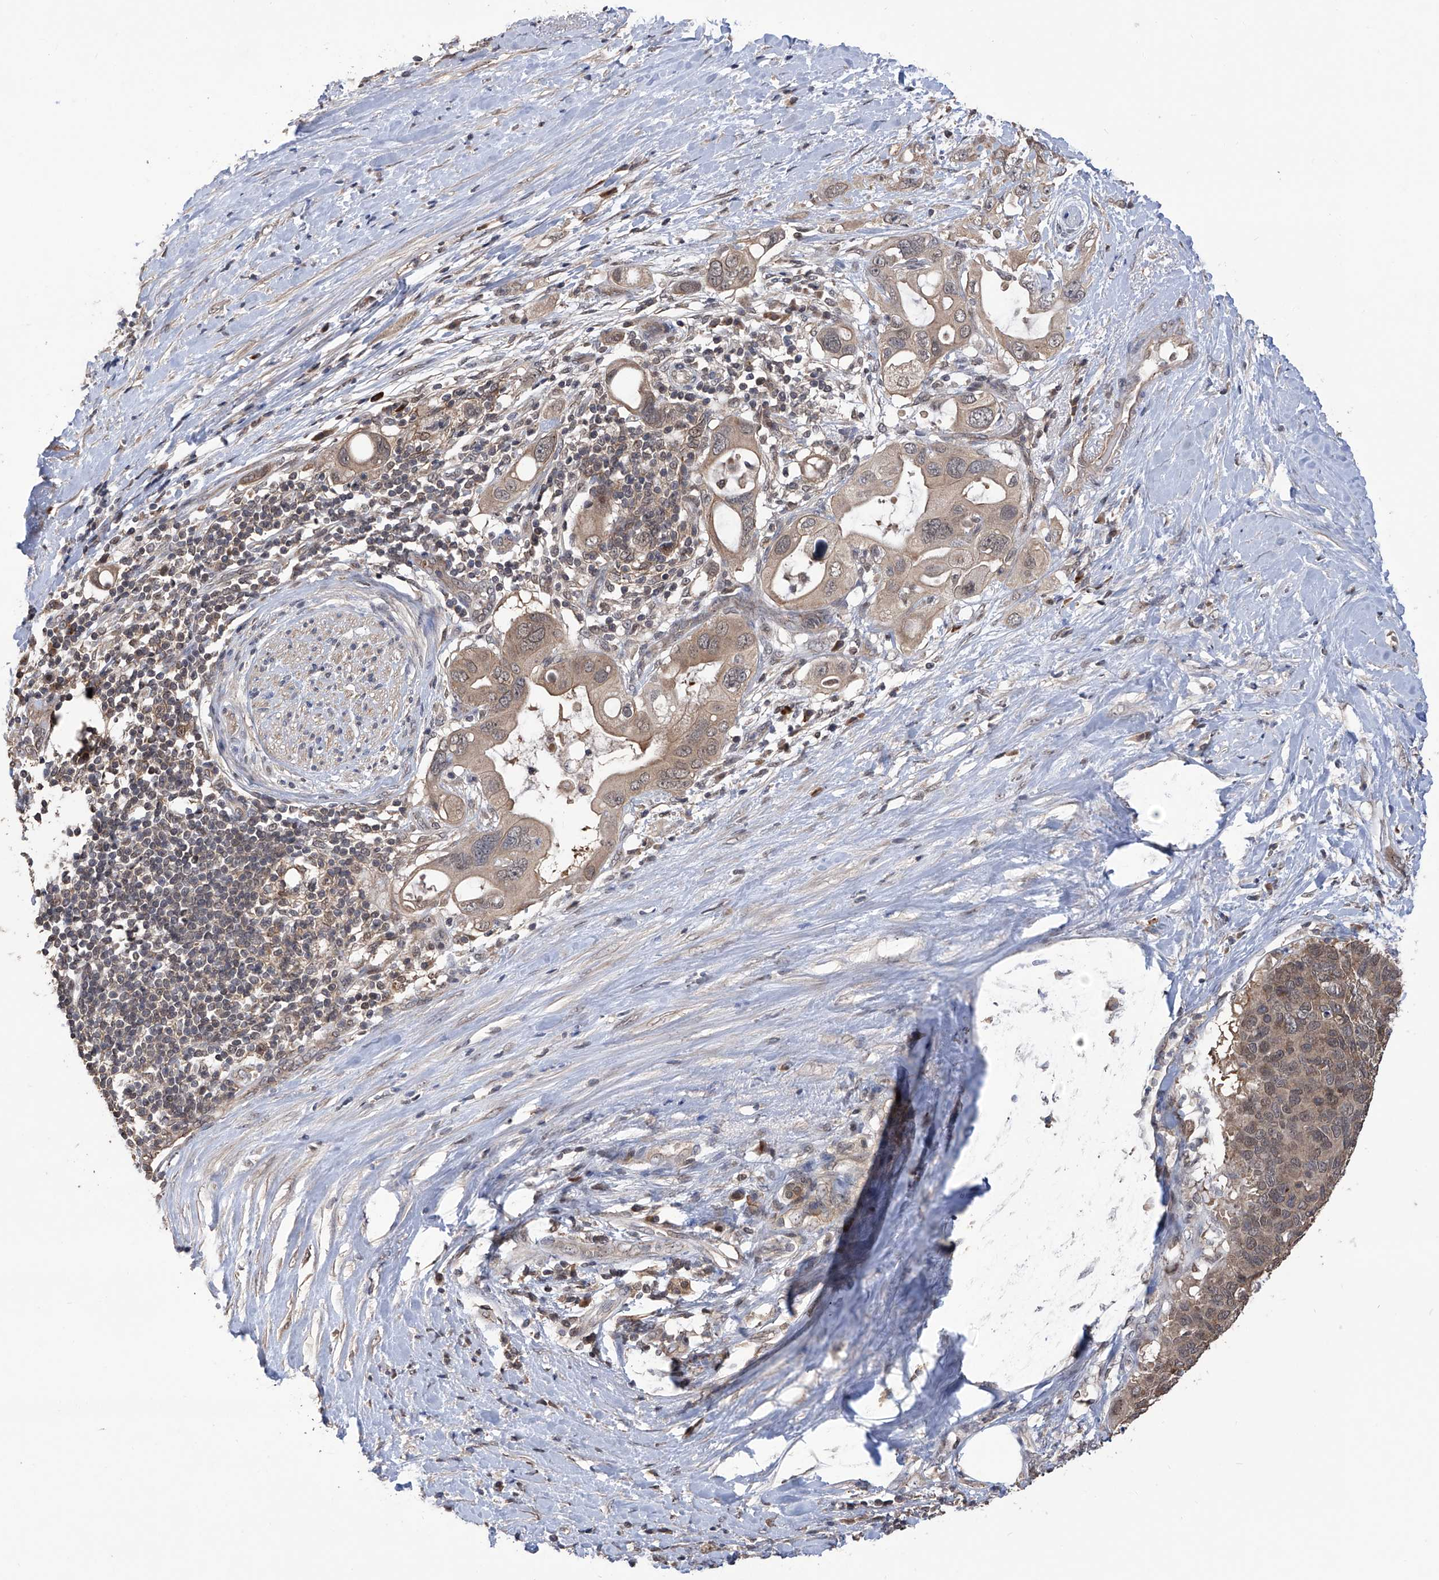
{"staining": {"intensity": "moderate", "quantity": ">75%", "location": "cytoplasmic/membranous"}, "tissue": "pancreatic cancer", "cell_type": "Tumor cells", "image_type": "cancer", "snomed": [{"axis": "morphology", "description": "Adenocarcinoma, NOS"}, {"axis": "topography", "description": "Pancreas"}], "caption": "Protein expression analysis of pancreatic cancer displays moderate cytoplasmic/membranous expression in approximately >75% of tumor cells.", "gene": "LYSMD4", "patient": {"sex": "female", "age": 56}}